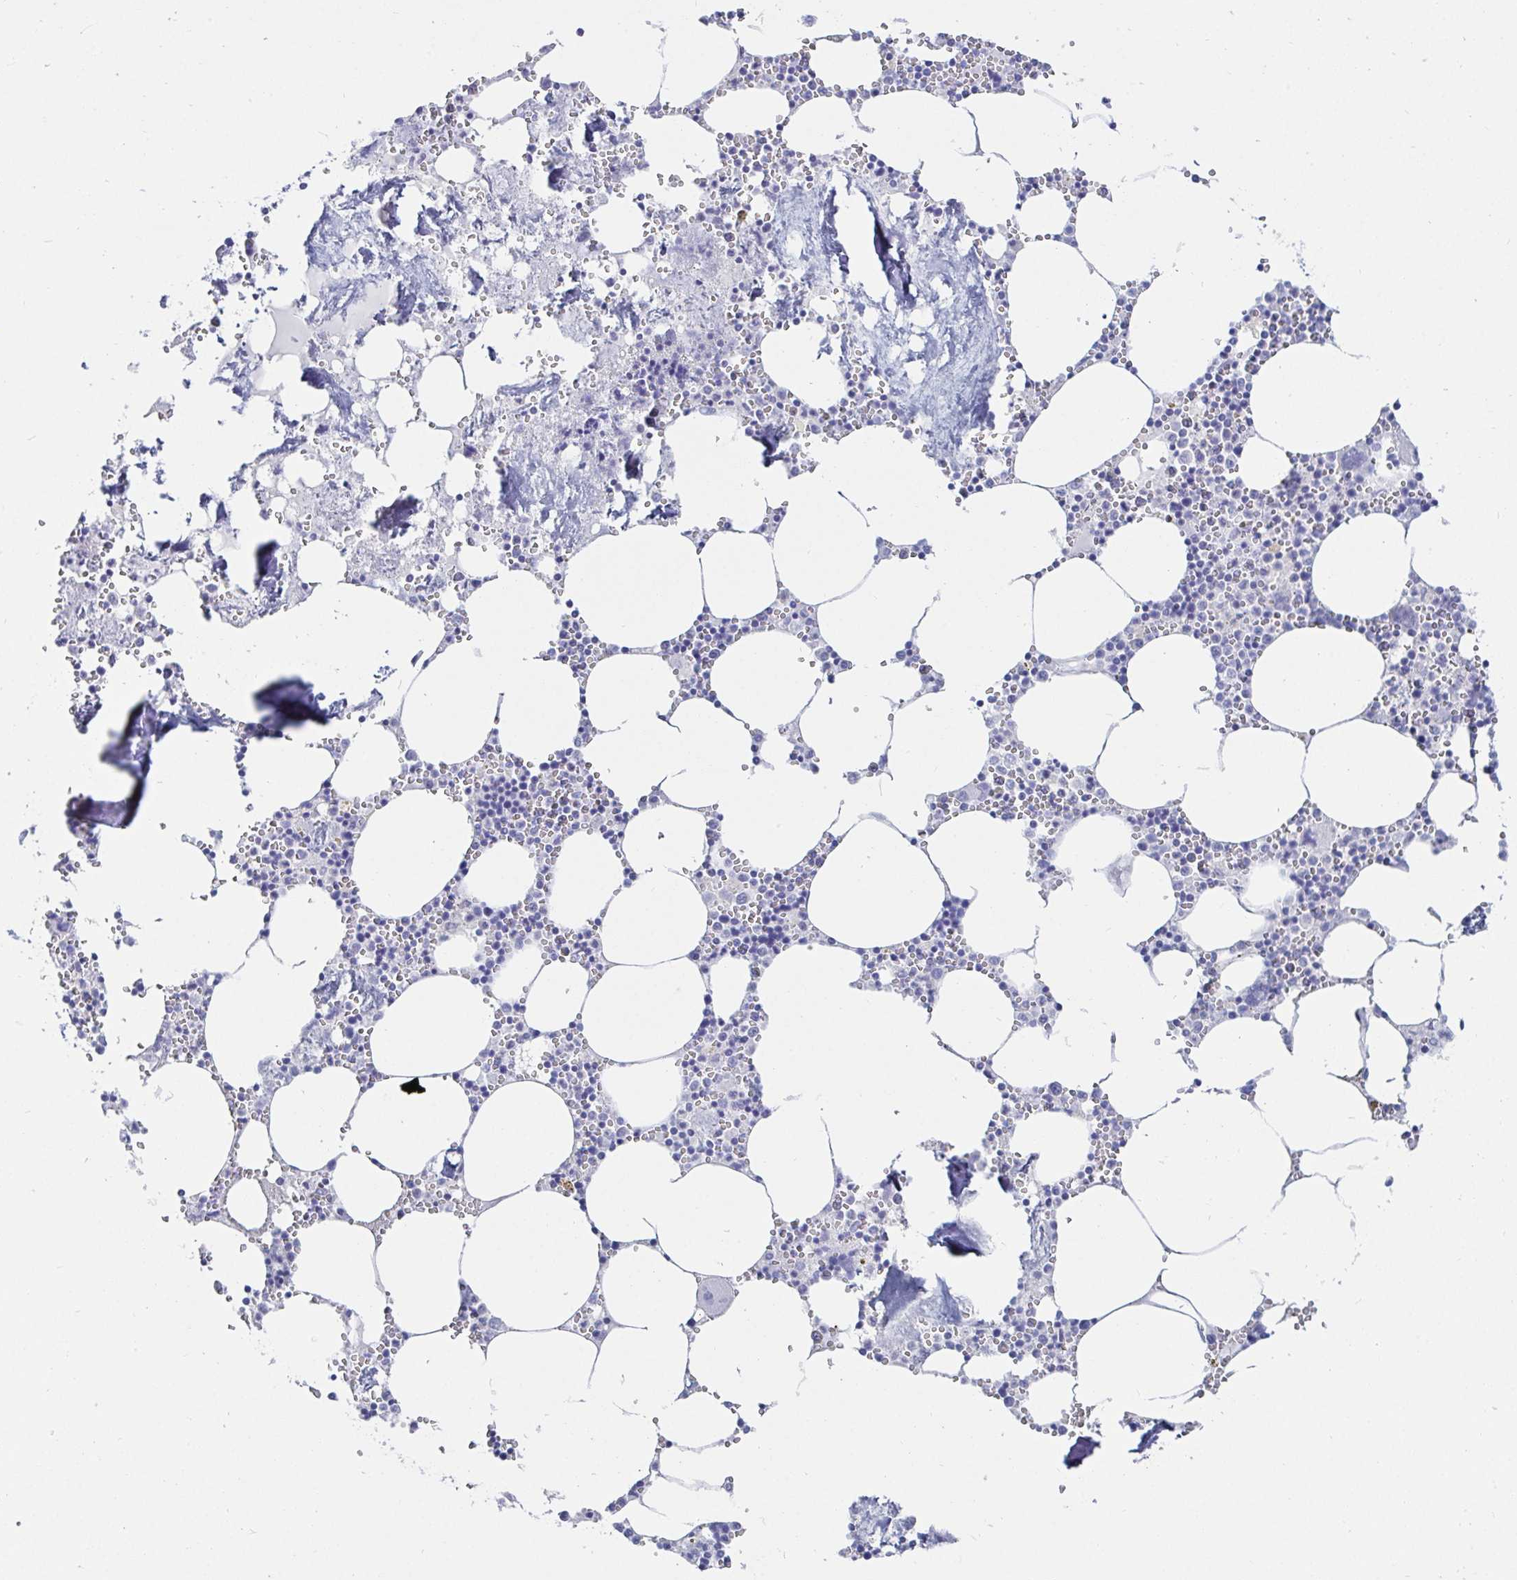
{"staining": {"intensity": "negative", "quantity": "none", "location": "none"}, "tissue": "bone marrow", "cell_type": "Hematopoietic cells", "image_type": "normal", "snomed": [{"axis": "morphology", "description": "Normal tissue, NOS"}, {"axis": "topography", "description": "Bone marrow"}], "caption": "Immunohistochemistry (IHC) micrograph of unremarkable bone marrow: human bone marrow stained with DAB (3,3'-diaminobenzidine) displays no significant protein positivity in hematopoietic cells. (DAB immunohistochemistry (IHC), high magnification).", "gene": "OR10K1", "patient": {"sex": "male", "age": 54}}